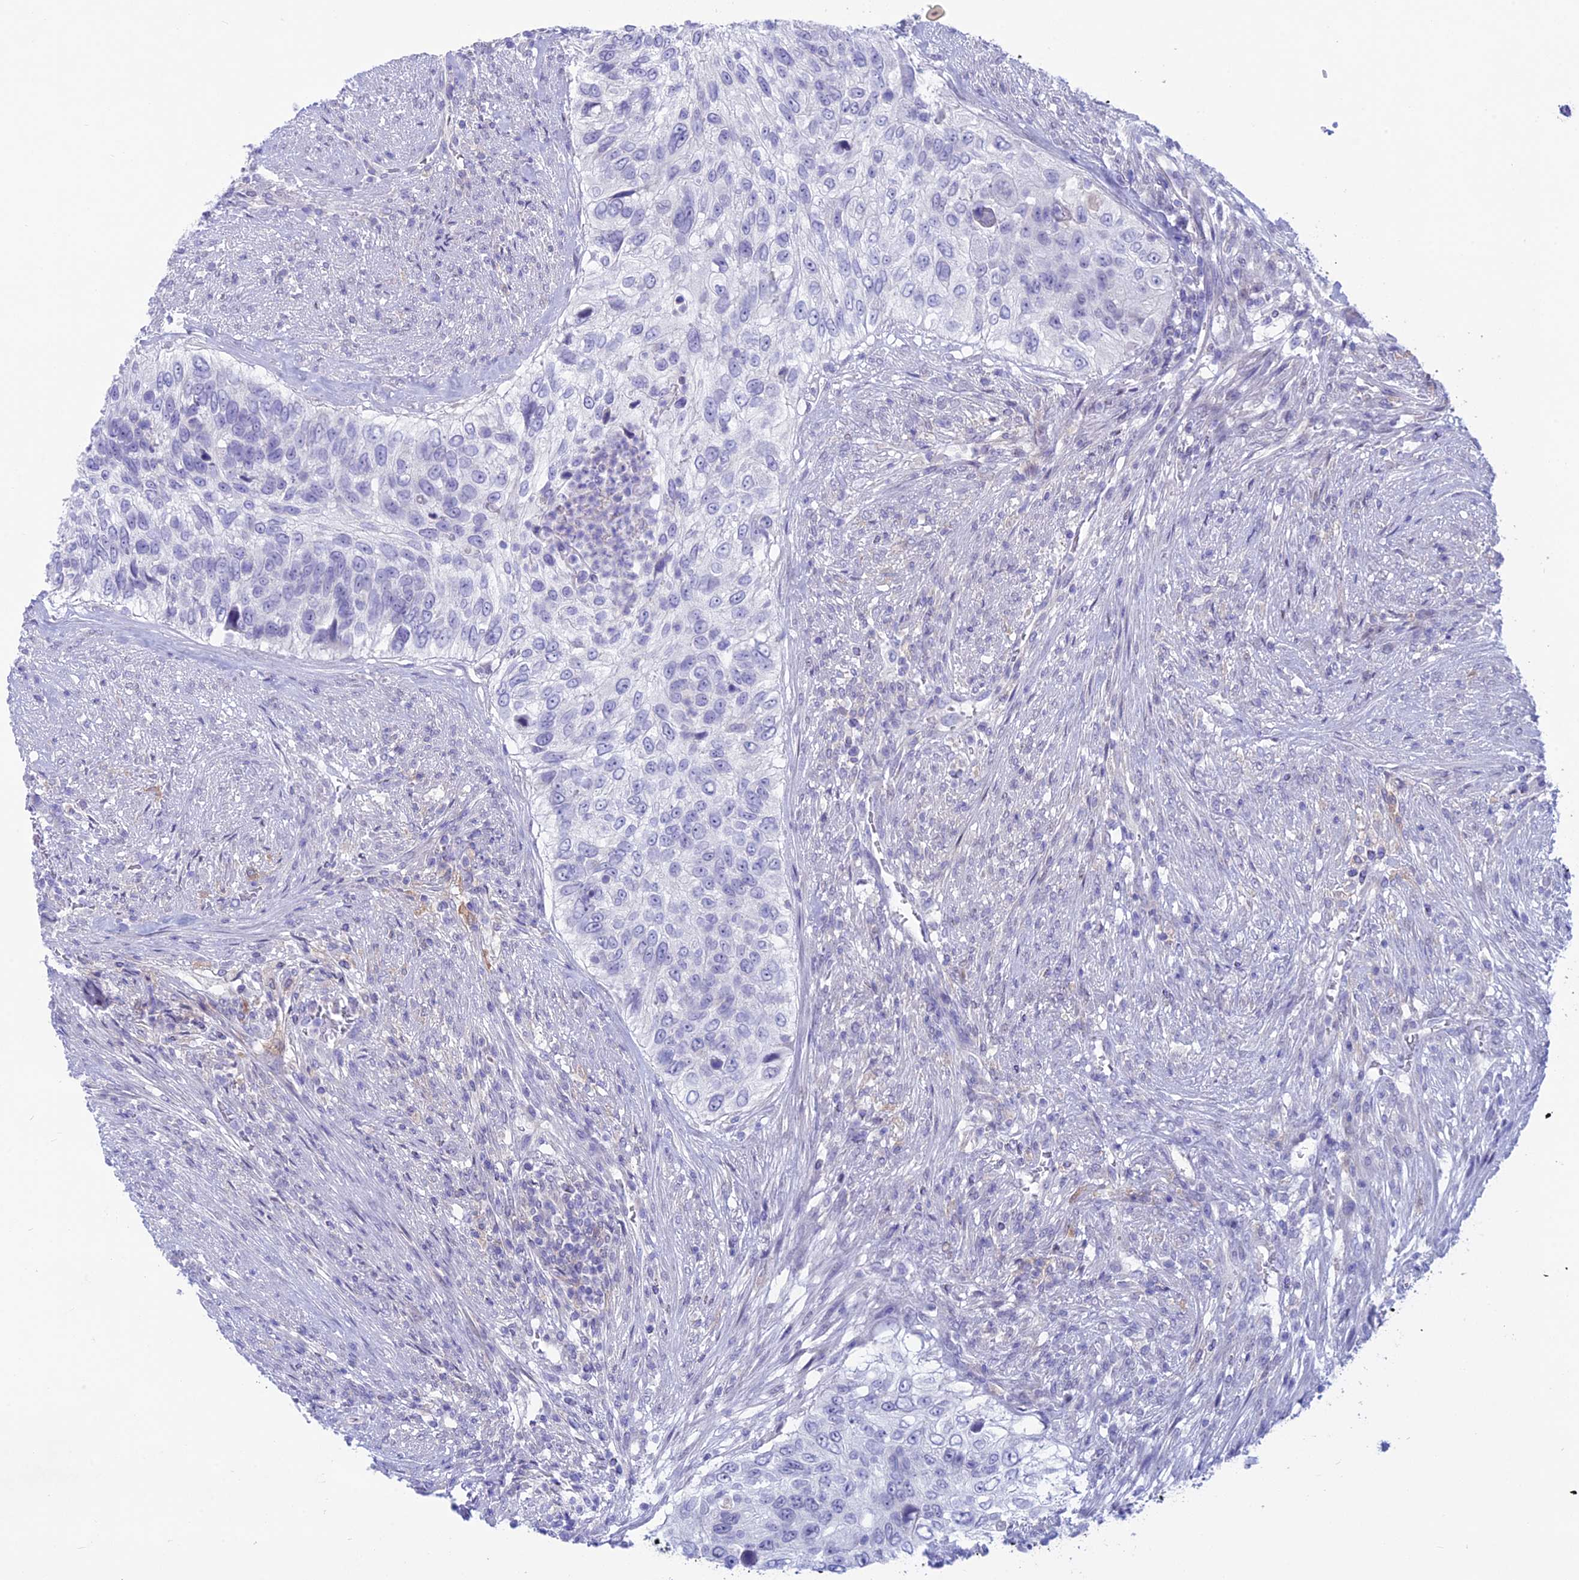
{"staining": {"intensity": "negative", "quantity": "none", "location": "none"}, "tissue": "urothelial cancer", "cell_type": "Tumor cells", "image_type": "cancer", "snomed": [{"axis": "morphology", "description": "Urothelial carcinoma, High grade"}, {"axis": "topography", "description": "Urinary bladder"}], "caption": "An immunohistochemistry (IHC) histopathology image of urothelial cancer is shown. There is no staining in tumor cells of urothelial cancer.", "gene": "SNTN", "patient": {"sex": "female", "age": 60}}